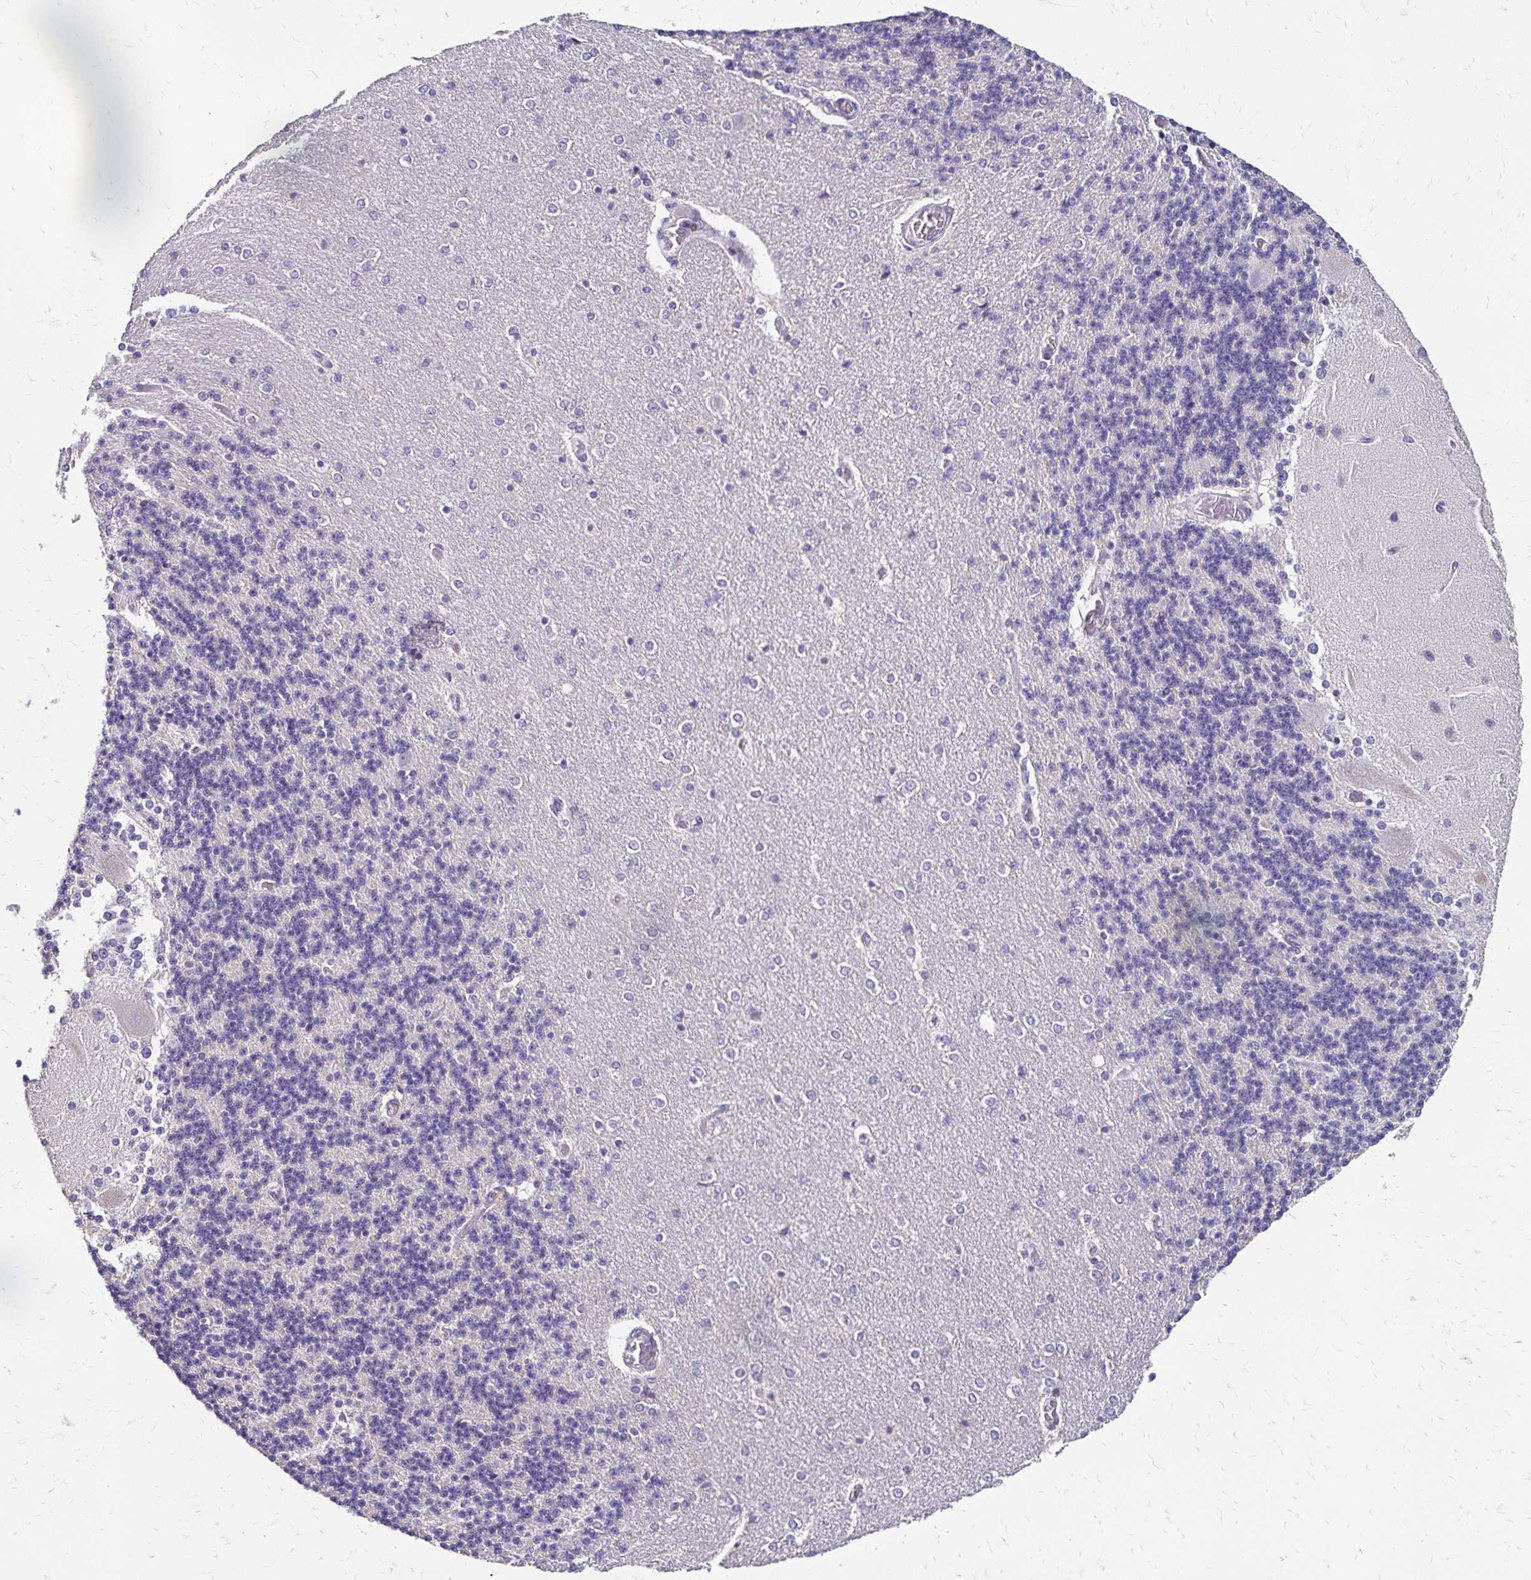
{"staining": {"intensity": "negative", "quantity": "none", "location": "none"}, "tissue": "cerebellum", "cell_type": "Cells in granular layer", "image_type": "normal", "snomed": [{"axis": "morphology", "description": "Normal tissue, NOS"}, {"axis": "topography", "description": "Cerebellum"}], "caption": "A high-resolution image shows immunohistochemistry (IHC) staining of unremarkable cerebellum, which reveals no significant positivity in cells in granular layer.", "gene": "DTNB", "patient": {"sex": "female", "age": 54}}